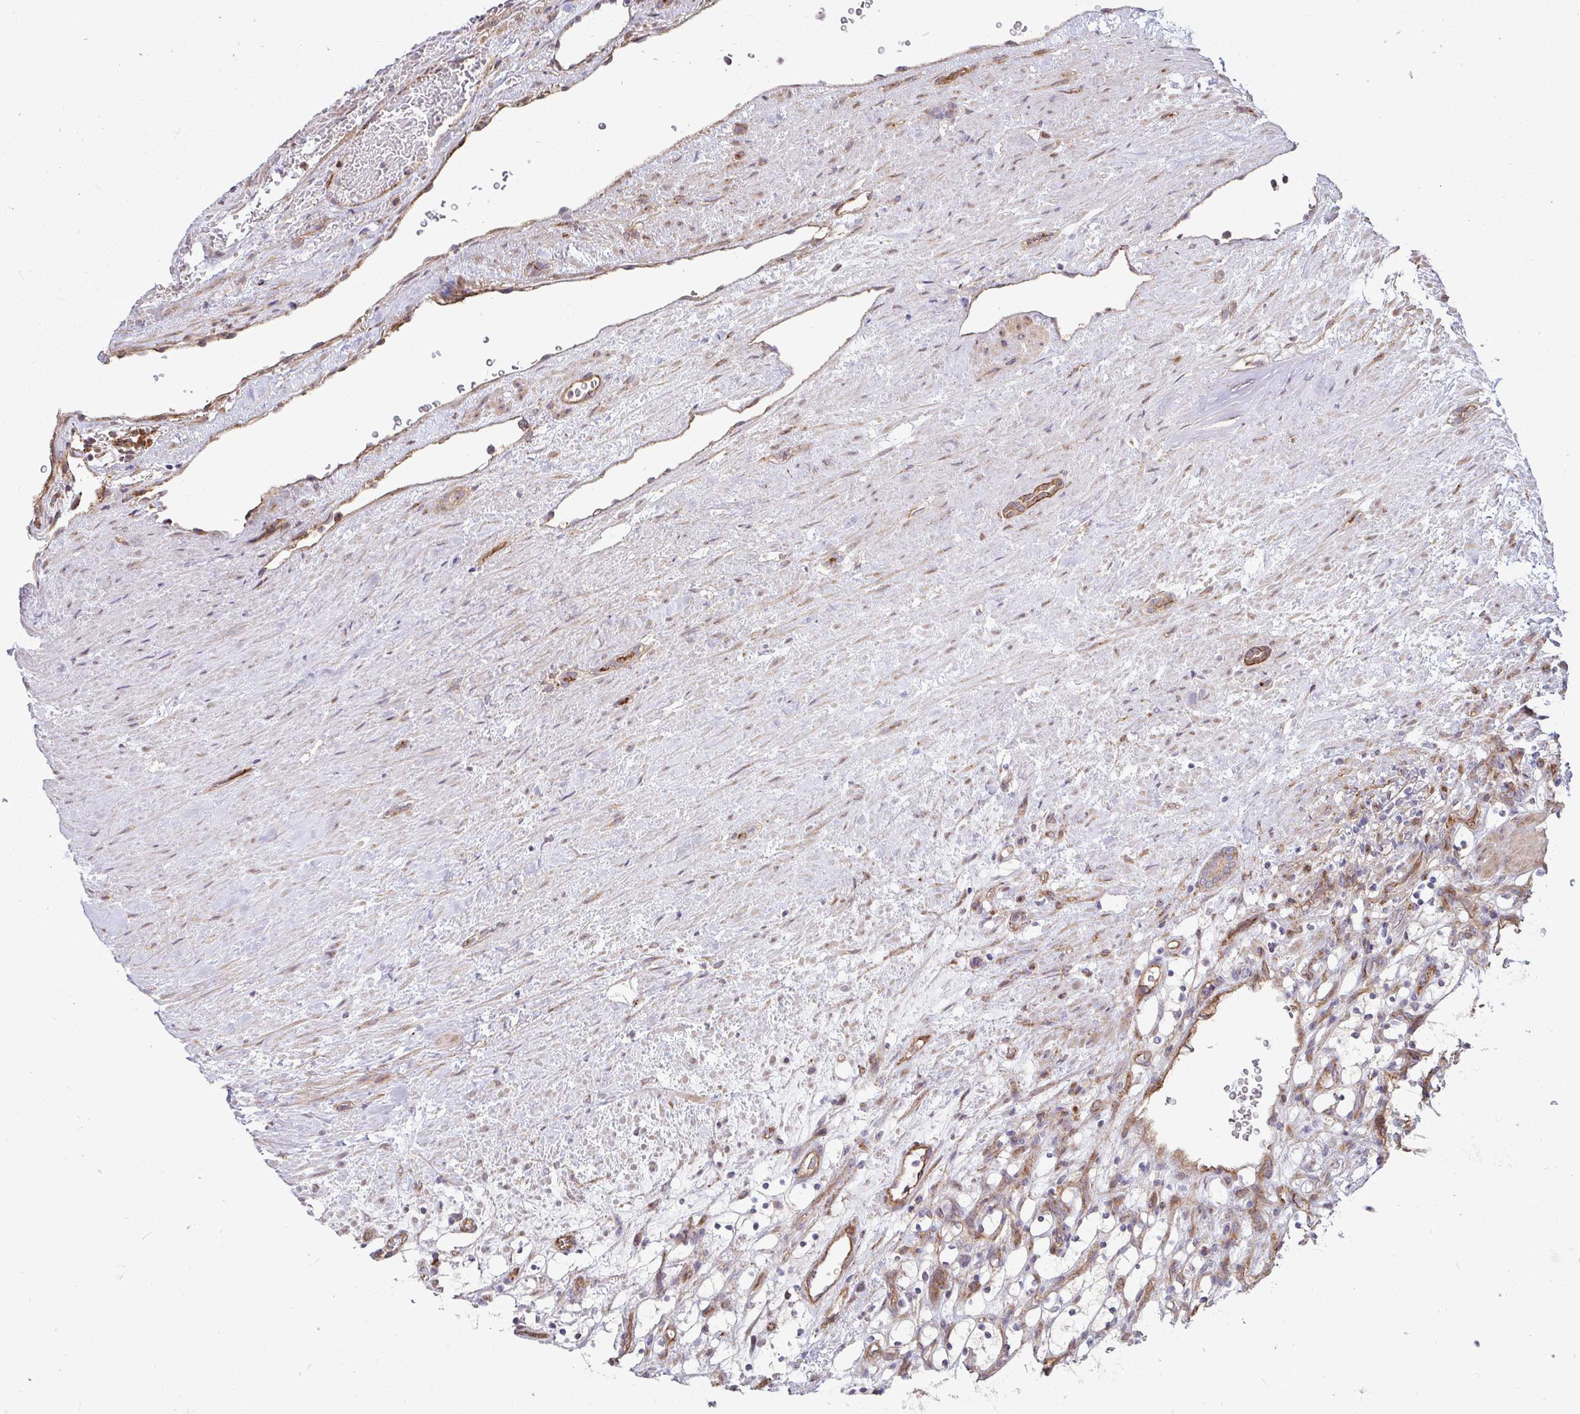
{"staining": {"intensity": "negative", "quantity": "none", "location": "none"}, "tissue": "renal cancer", "cell_type": "Tumor cells", "image_type": "cancer", "snomed": [{"axis": "morphology", "description": "Adenocarcinoma, NOS"}, {"axis": "topography", "description": "Kidney"}], "caption": "Tumor cells are negative for protein expression in human renal adenocarcinoma.", "gene": "SH2D1B", "patient": {"sex": "female", "age": 69}}